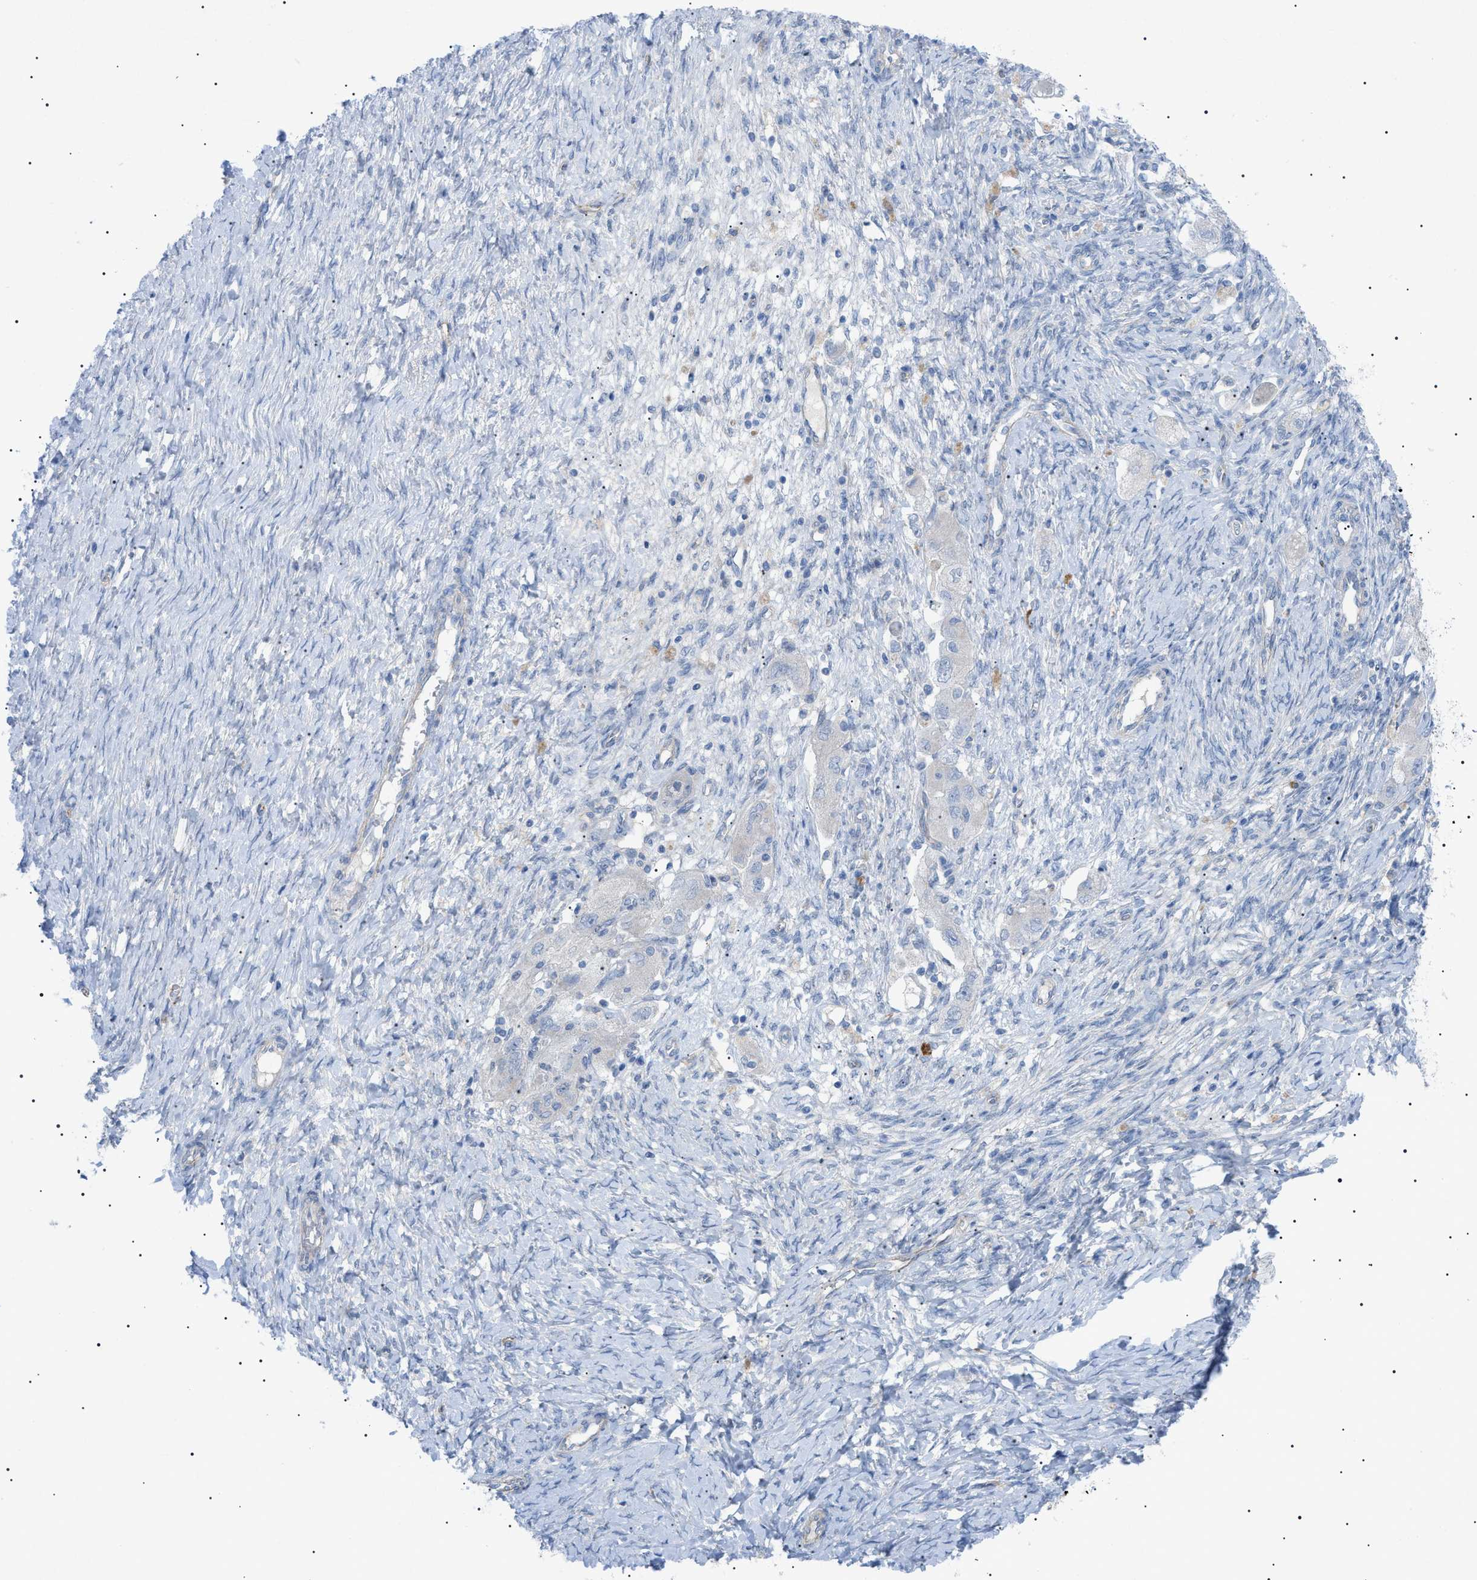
{"staining": {"intensity": "negative", "quantity": "none", "location": "none"}, "tissue": "ovarian cancer", "cell_type": "Tumor cells", "image_type": "cancer", "snomed": [{"axis": "morphology", "description": "Carcinoma, NOS"}, {"axis": "morphology", "description": "Cystadenocarcinoma, serous, NOS"}, {"axis": "topography", "description": "Ovary"}], "caption": "This is an immunohistochemistry photomicrograph of human ovarian carcinoma. There is no positivity in tumor cells.", "gene": "ADAMTS1", "patient": {"sex": "female", "age": 69}}